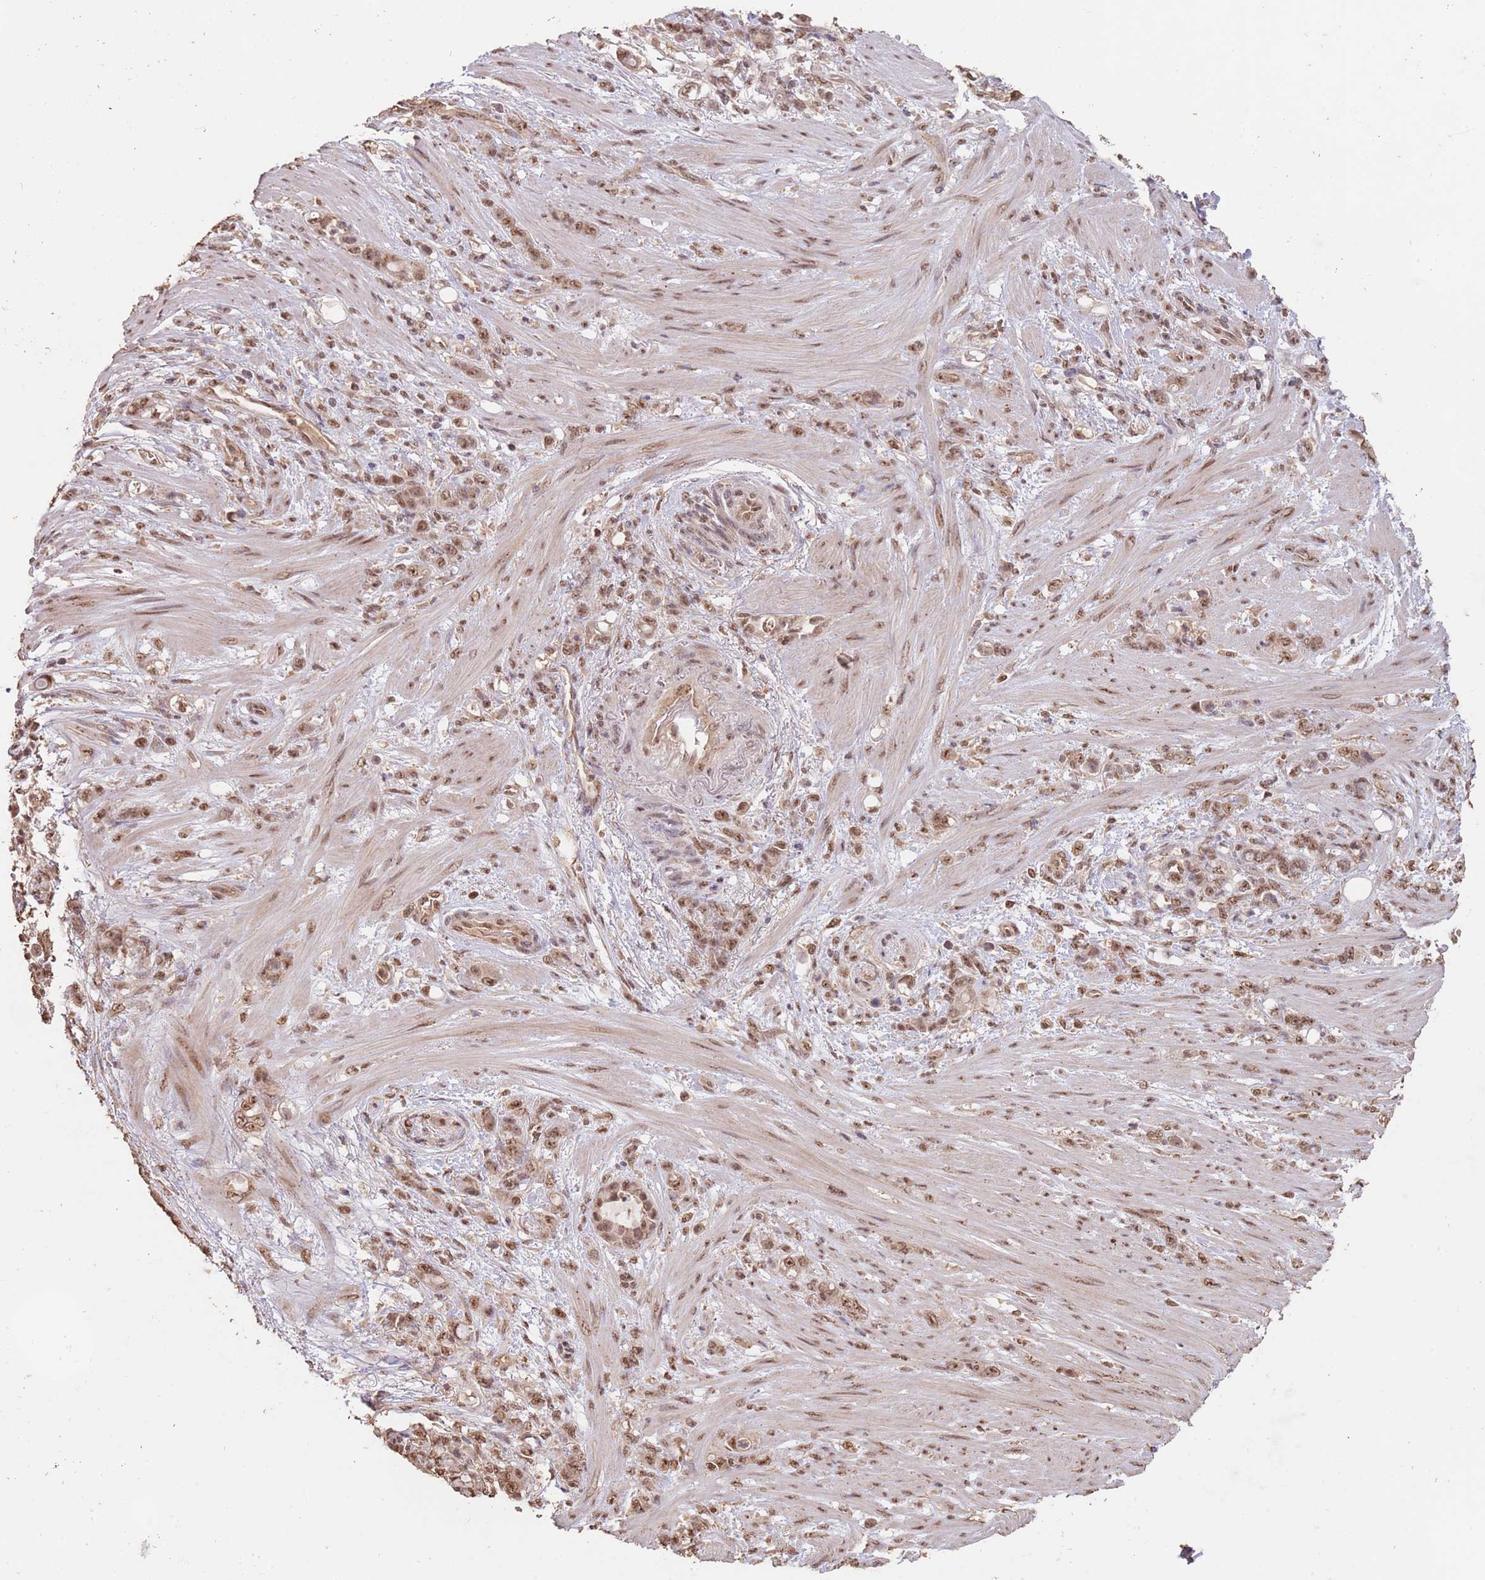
{"staining": {"intensity": "moderate", "quantity": ">75%", "location": "nuclear"}, "tissue": "stomach cancer", "cell_type": "Tumor cells", "image_type": "cancer", "snomed": [{"axis": "morphology", "description": "Normal tissue, NOS"}, {"axis": "morphology", "description": "Adenocarcinoma, NOS"}, {"axis": "topography", "description": "Stomach"}], "caption": "Tumor cells display moderate nuclear positivity in approximately >75% of cells in stomach adenocarcinoma. The staining is performed using DAB (3,3'-diaminobenzidine) brown chromogen to label protein expression. The nuclei are counter-stained blue using hematoxylin.", "gene": "RFXANK", "patient": {"sex": "female", "age": 79}}